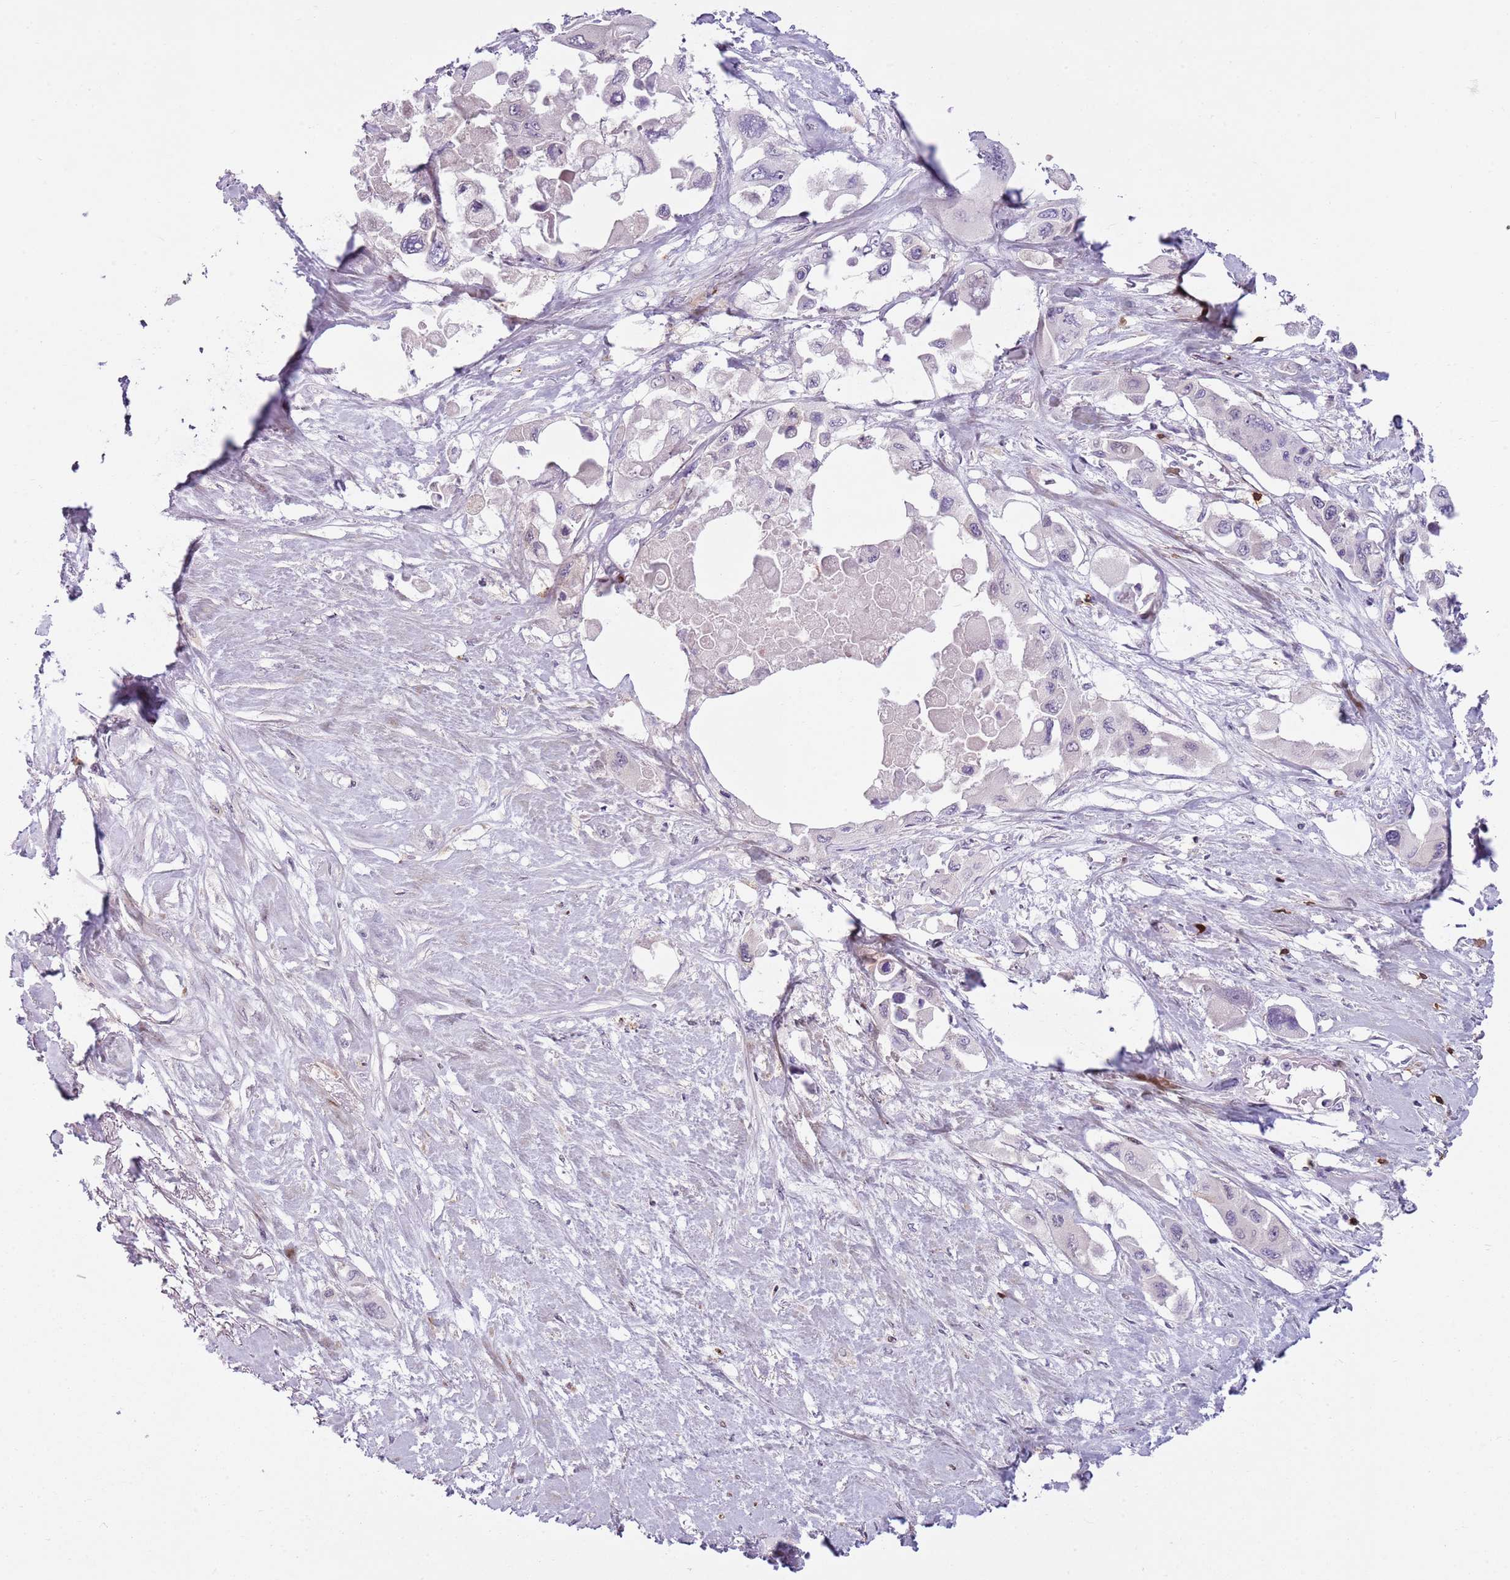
{"staining": {"intensity": "negative", "quantity": "none", "location": "none"}, "tissue": "pancreatic cancer", "cell_type": "Tumor cells", "image_type": "cancer", "snomed": [{"axis": "morphology", "description": "Adenocarcinoma, NOS"}, {"axis": "topography", "description": "Pancreas"}], "caption": "A high-resolution histopathology image shows IHC staining of pancreatic adenocarcinoma, which shows no significant staining in tumor cells.", "gene": "ZNF583", "patient": {"sex": "male", "age": 92}}